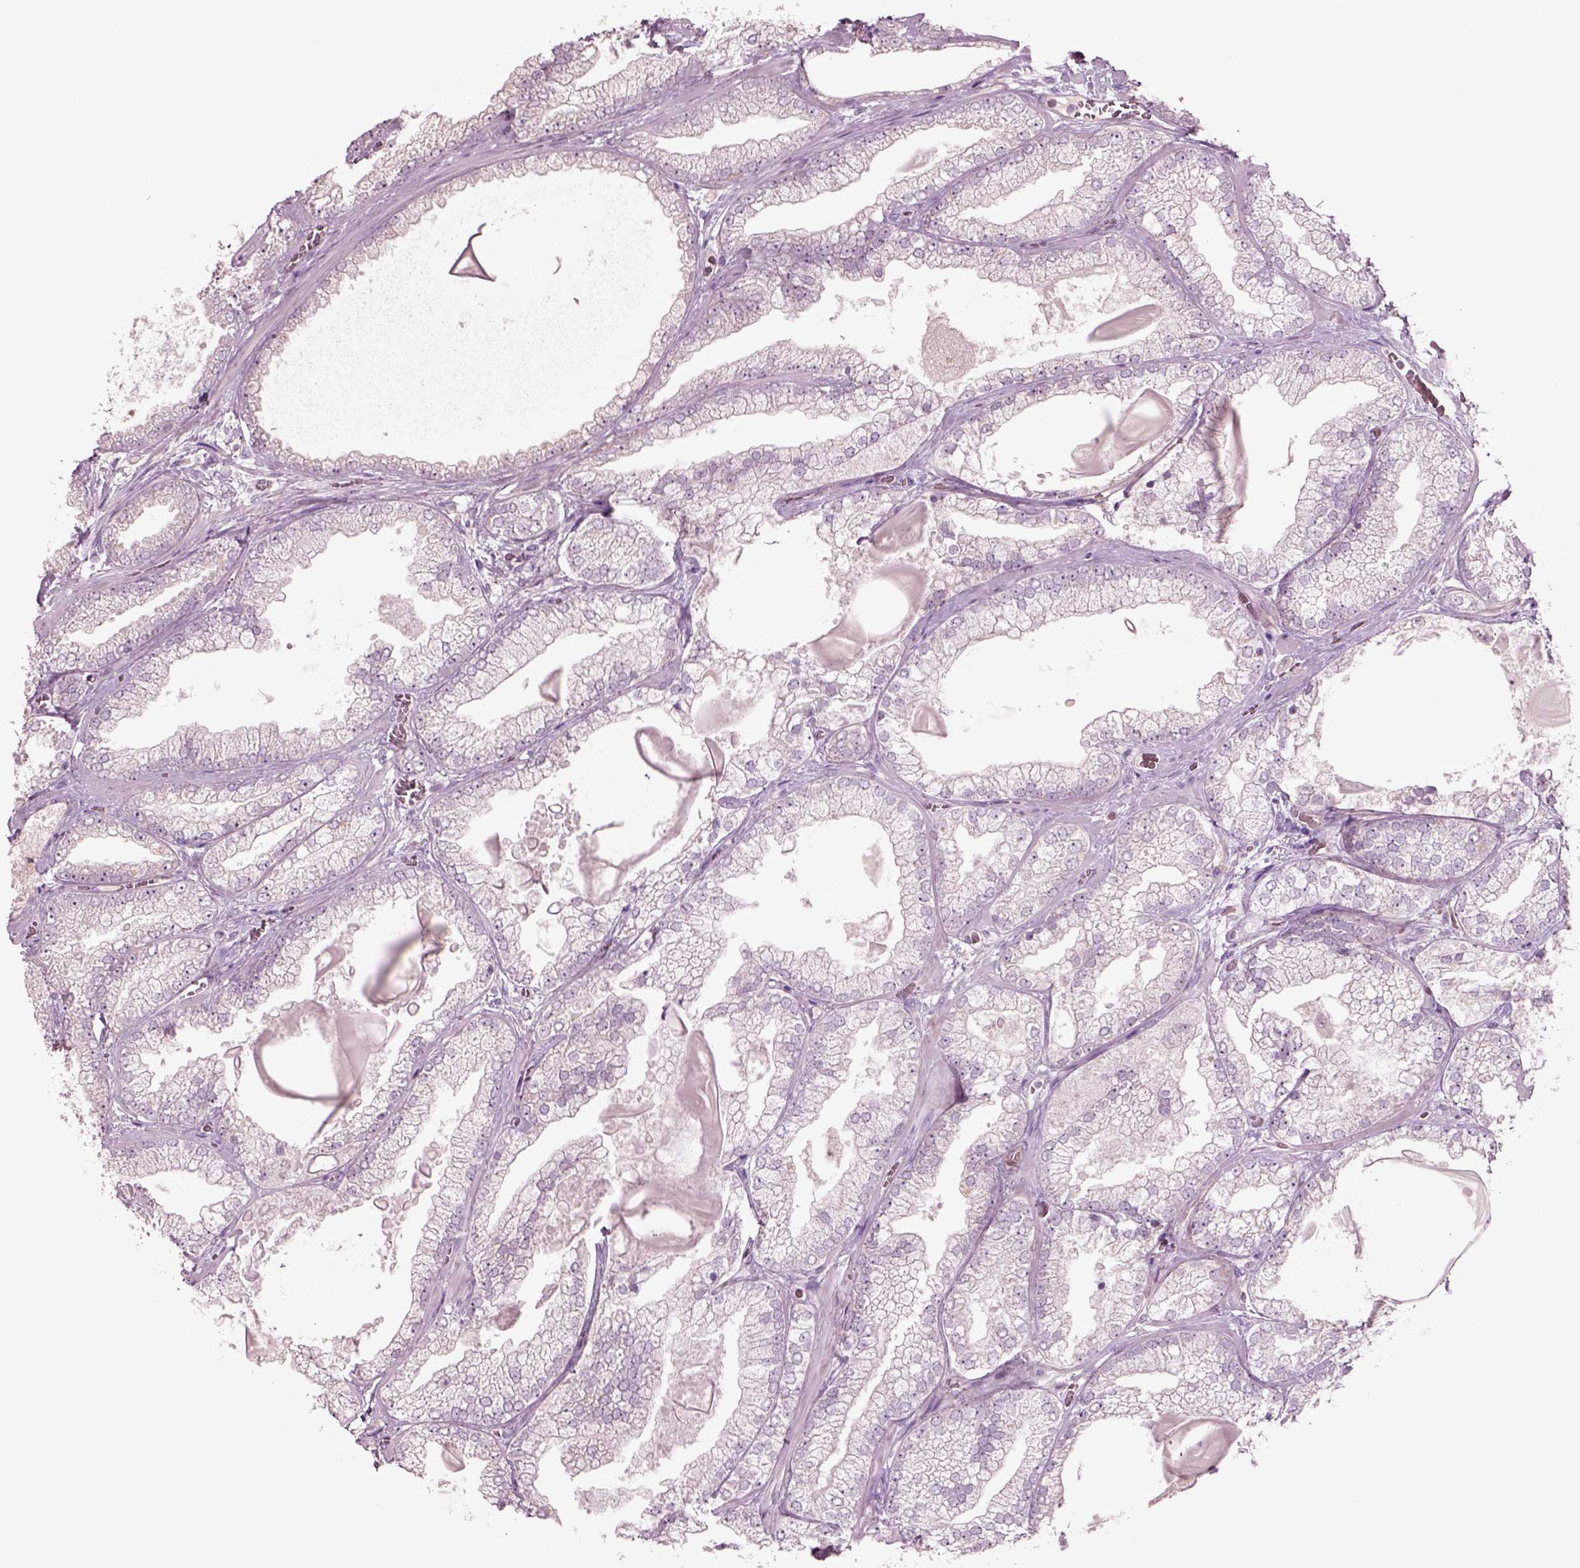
{"staining": {"intensity": "negative", "quantity": "none", "location": "none"}, "tissue": "prostate cancer", "cell_type": "Tumor cells", "image_type": "cancer", "snomed": [{"axis": "morphology", "description": "Adenocarcinoma, Low grade"}, {"axis": "topography", "description": "Prostate"}], "caption": "Immunohistochemistry (IHC) of human prostate cancer (adenocarcinoma (low-grade)) displays no expression in tumor cells. The staining was performed using DAB (3,3'-diaminobenzidine) to visualize the protein expression in brown, while the nuclei were stained in blue with hematoxylin (Magnification: 20x).", "gene": "DUOXA2", "patient": {"sex": "male", "age": 57}}